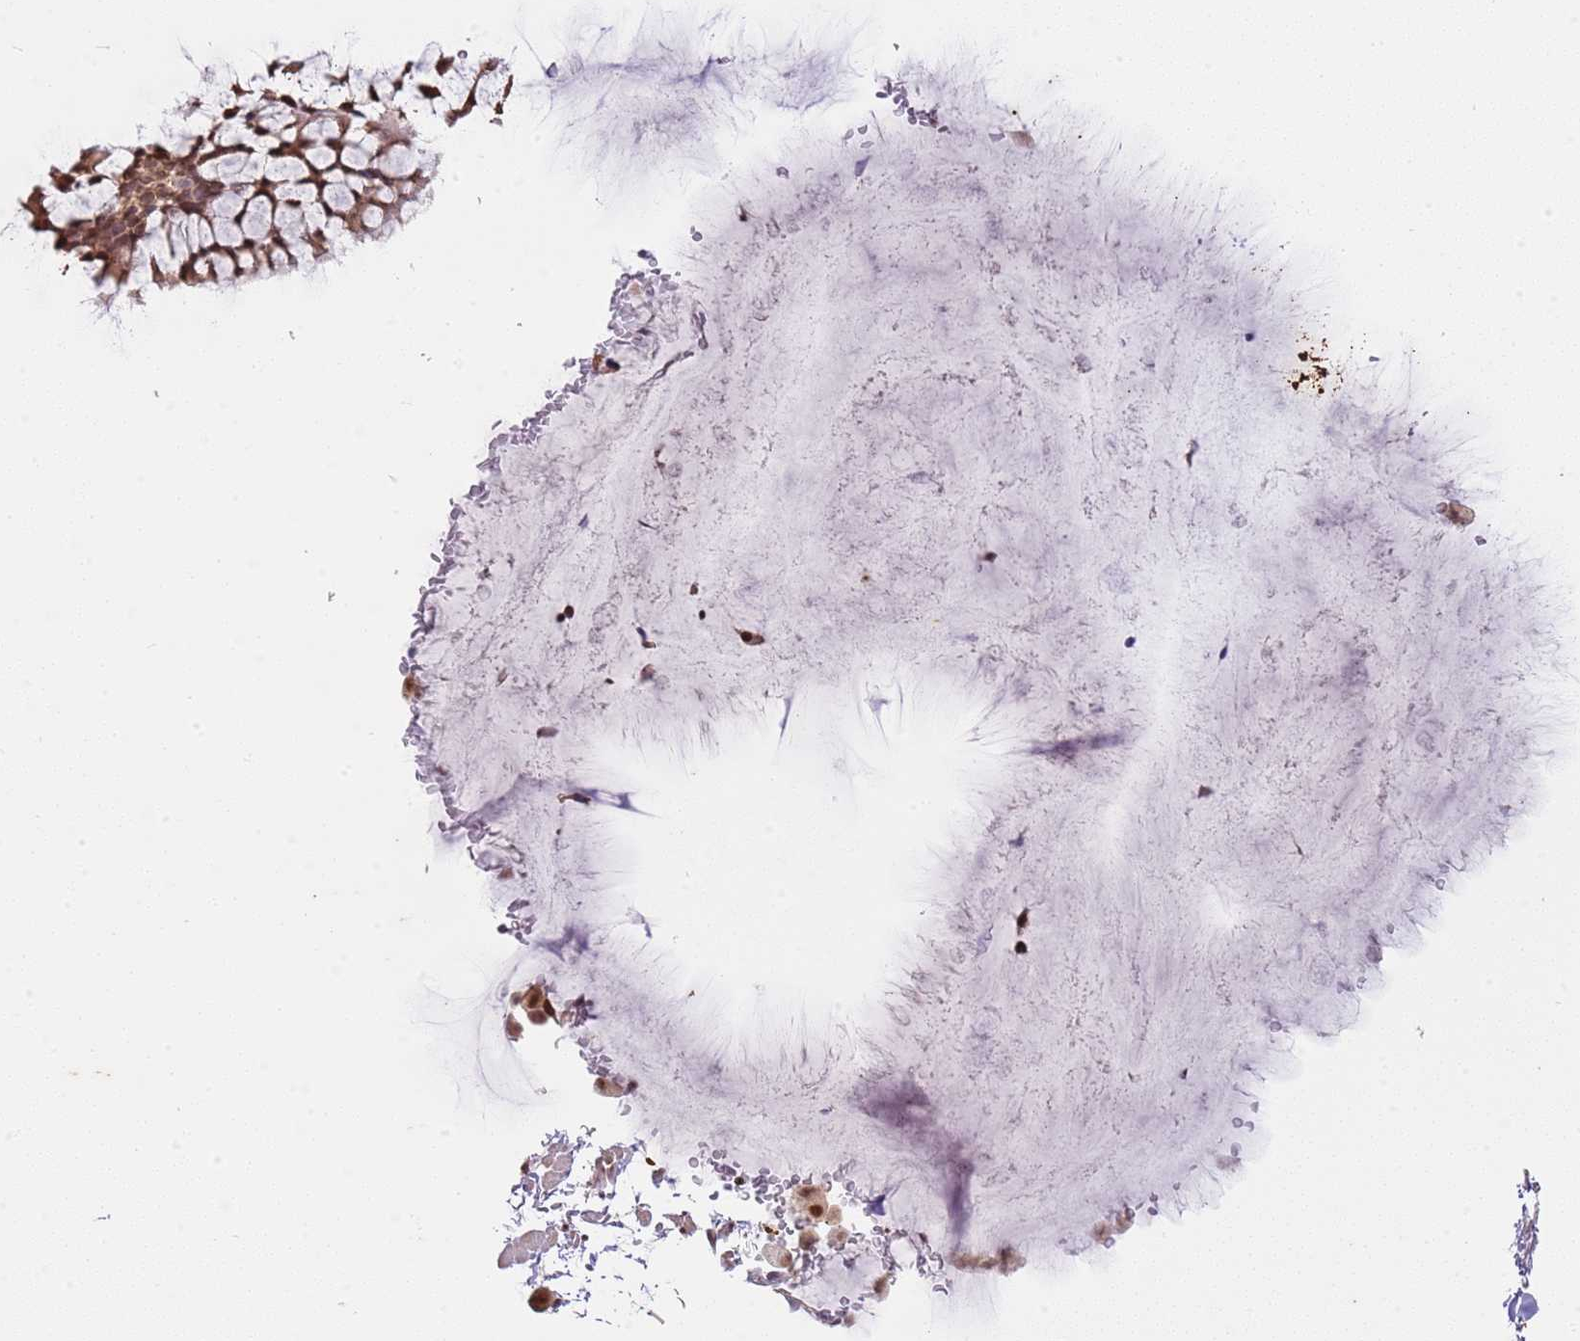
{"staining": {"intensity": "moderate", "quantity": ">75%", "location": "cytoplasmic/membranous,nuclear"}, "tissue": "bronchus", "cell_type": "Respiratory epithelial cells", "image_type": "normal", "snomed": [{"axis": "morphology", "description": "Normal tissue, NOS"}, {"axis": "topography", "description": "Bronchus"}], "caption": "Immunohistochemistry (IHC) image of unremarkable human bronchus stained for a protein (brown), which reveals medium levels of moderate cytoplasmic/membranous,nuclear positivity in about >75% of respiratory epithelial cells.", "gene": "RFK", "patient": {"sex": "male", "age": 65}}